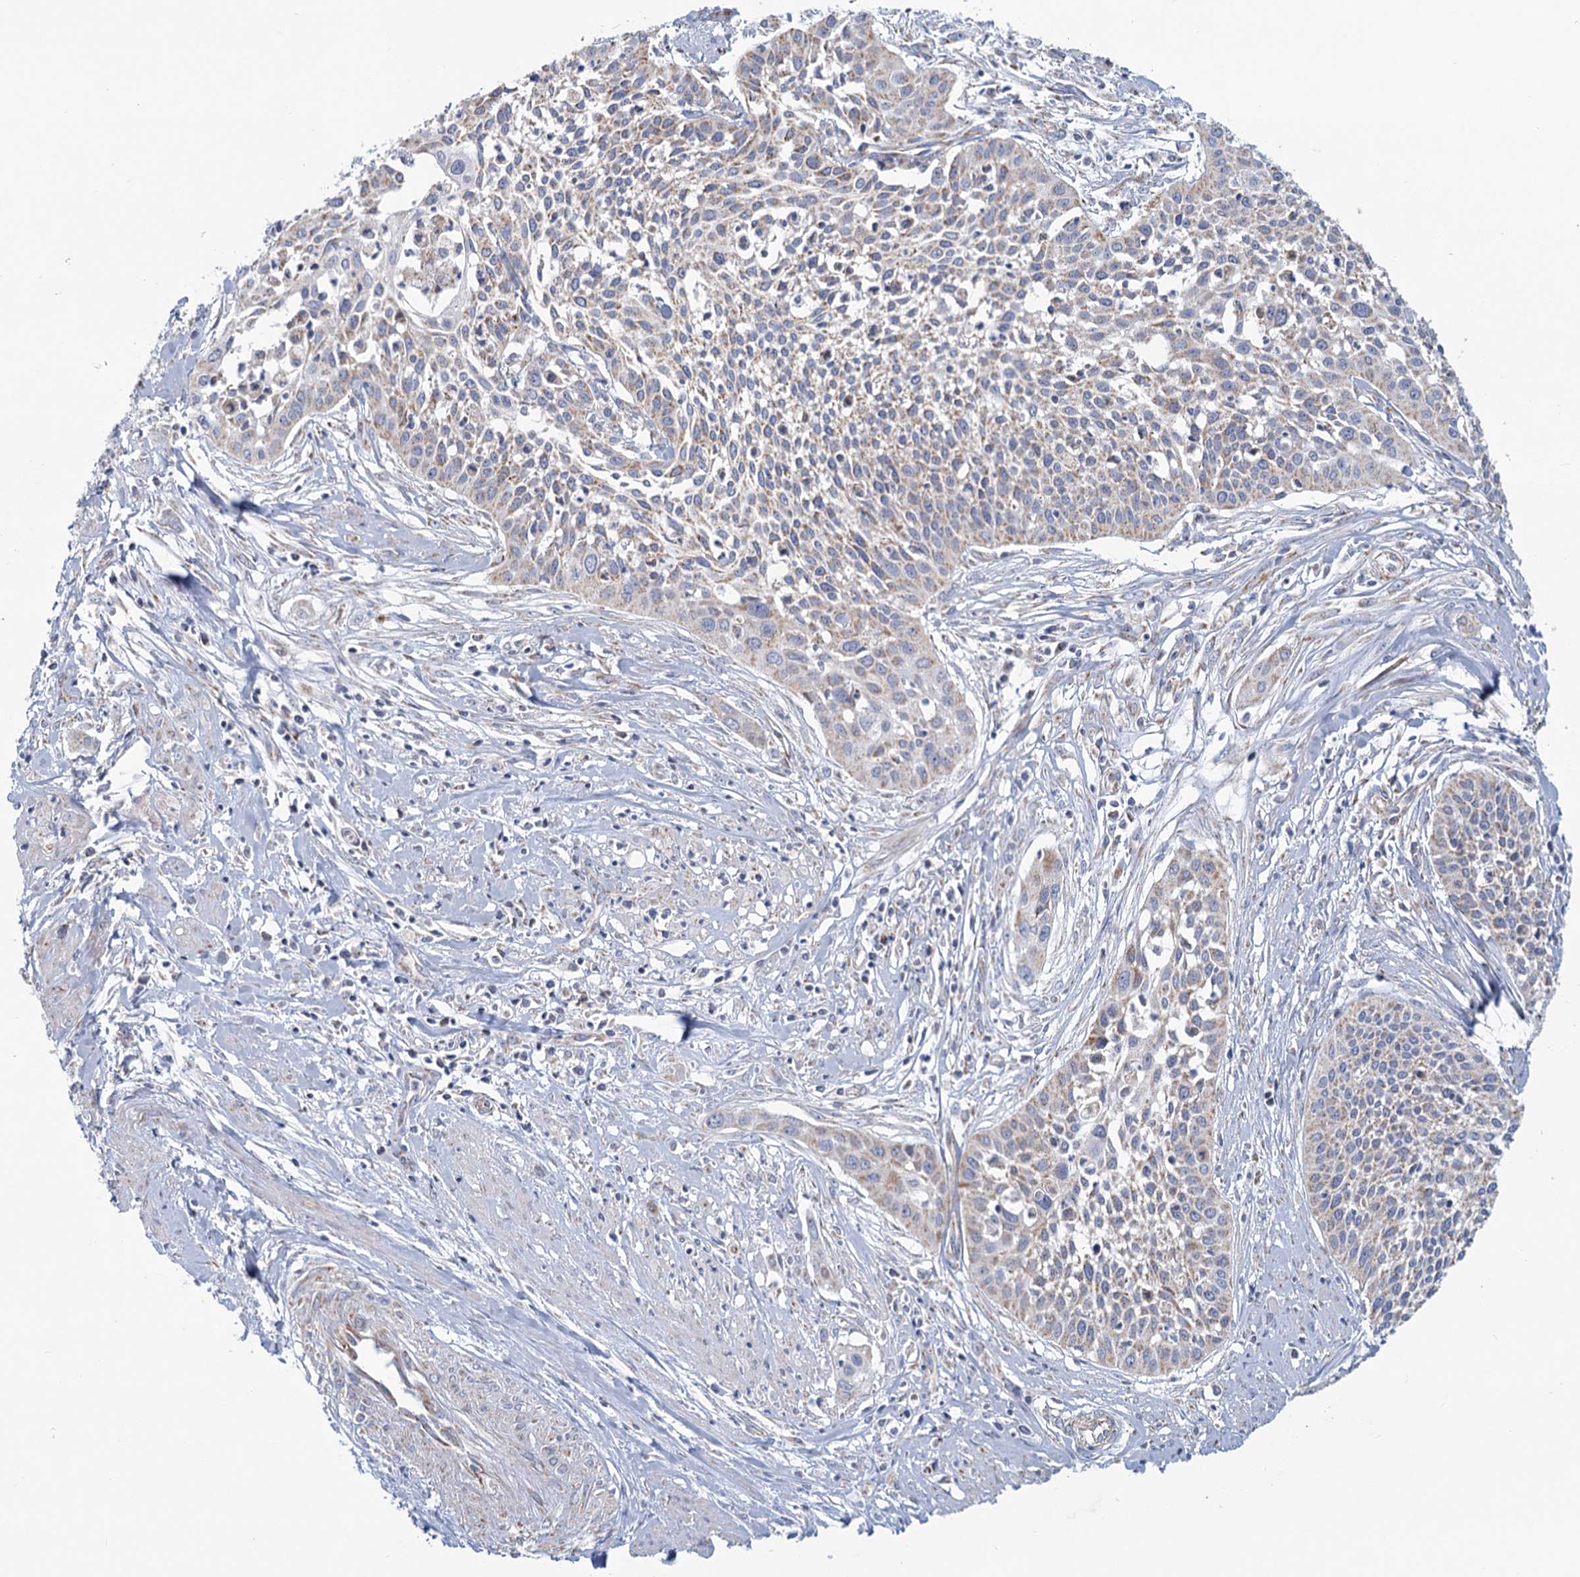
{"staining": {"intensity": "negative", "quantity": "none", "location": "none"}, "tissue": "cervical cancer", "cell_type": "Tumor cells", "image_type": "cancer", "snomed": [{"axis": "morphology", "description": "Squamous cell carcinoma, NOS"}, {"axis": "topography", "description": "Cervix"}], "caption": "There is no significant expression in tumor cells of cervical cancer.", "gene": "NDUFC2", "patient": {"sex": "female", "age": 34}}